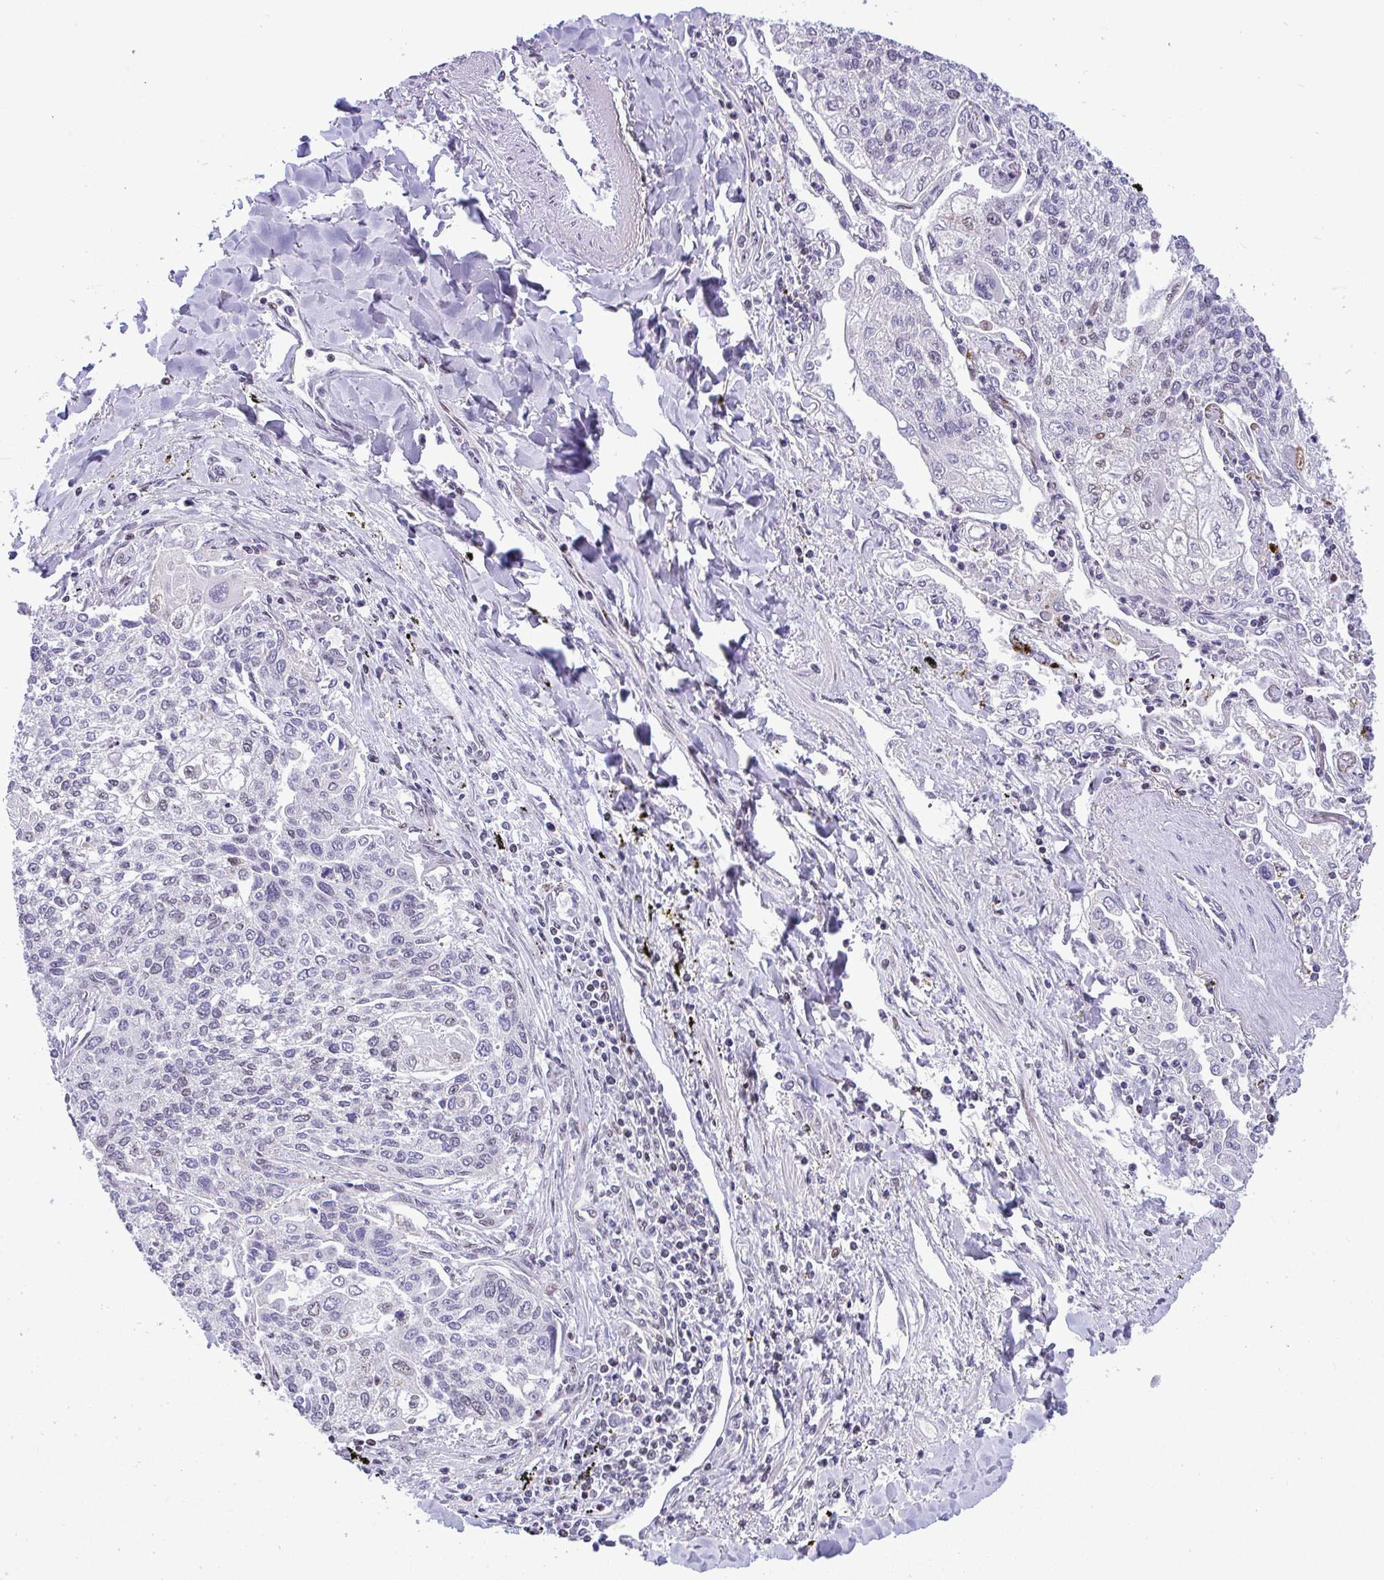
{"staining": {"intensity": "weak", "quantity": "<25%", "location": "nuclear"}, "tissue": "lung cancer", "cell_type": "Tumor cells", "image_type": "cancer", "snomed": [{"axis": "morphology", "description": "Squamous cell carcinoma, NOS"}, {"axis": "topography", "description": "Lung"}], "caption": "Tumor cells are negative for brown protein staining in lung squamous cell carcinoma. (DAB immunohistochemistry (IHC) visualized using brightfield microscopy, high magnification).", "gene": "ZFHX3", "patient": {"sex": "male", "age": 74}}